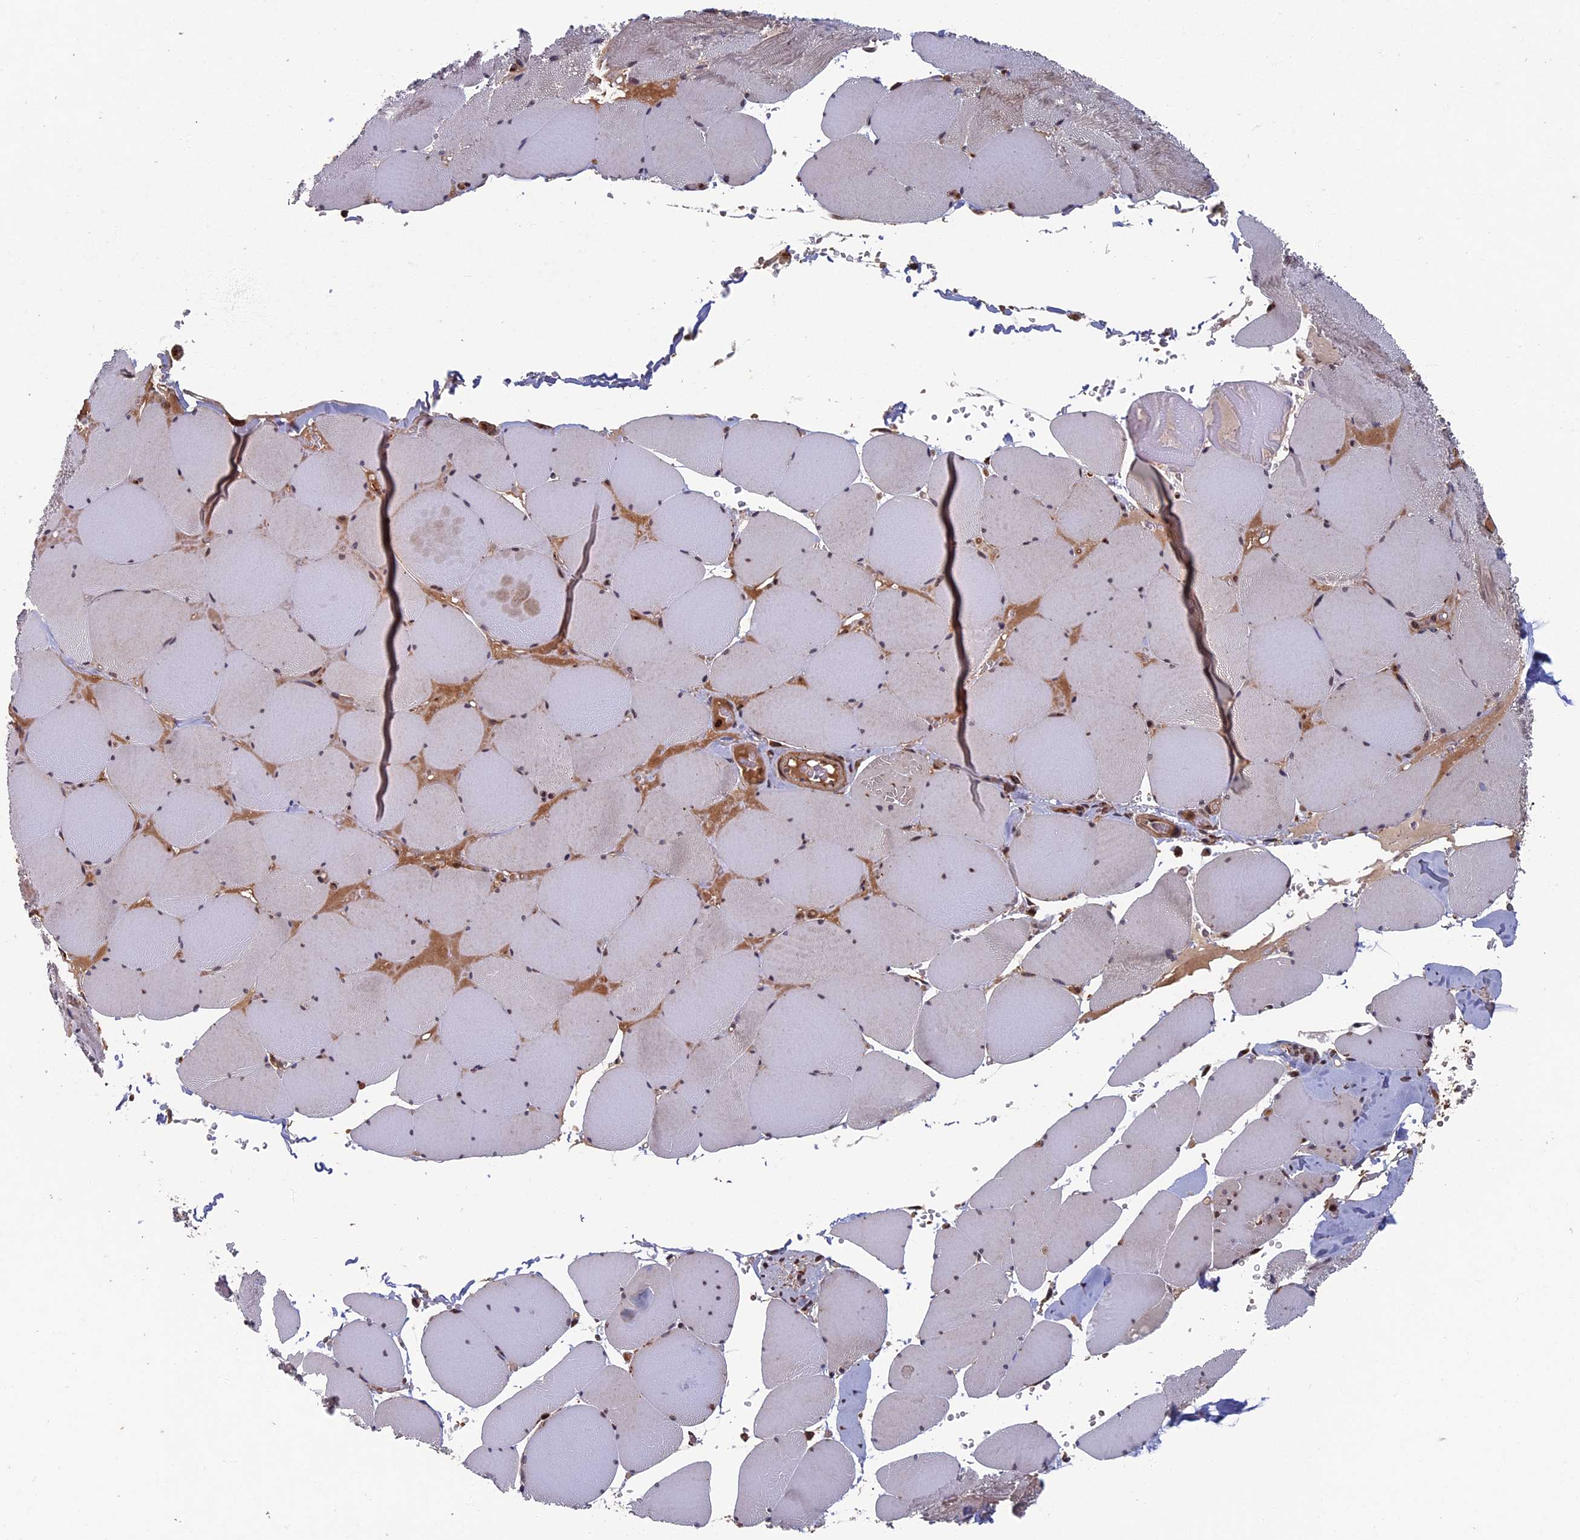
{"staining": {"intensity": "moderate", "quantity": "25%-75%", "location": "cytoplasmic/membranous"}, "tissue": "skeletal muscle", "cell_type": "Myocytes", "image_type": "normal", "snomed": [{"axis": "morphology", "description": "Normal tissue, NOS"}, {"axis": "topography", "description": "Skeletal muscle"}, {"axis": "topography", "description": "Head-Neck"}], "caption": "Myocytes reveal moderate cytoplasmic/membranous positivity in about 25%-75% of cells in benign skeletal muscle. (brown staining indicates protein expression, while blue staining denotes nuclei).", "gene": "RASGRF1", "patient": {"sex": "male", "age": 66}}